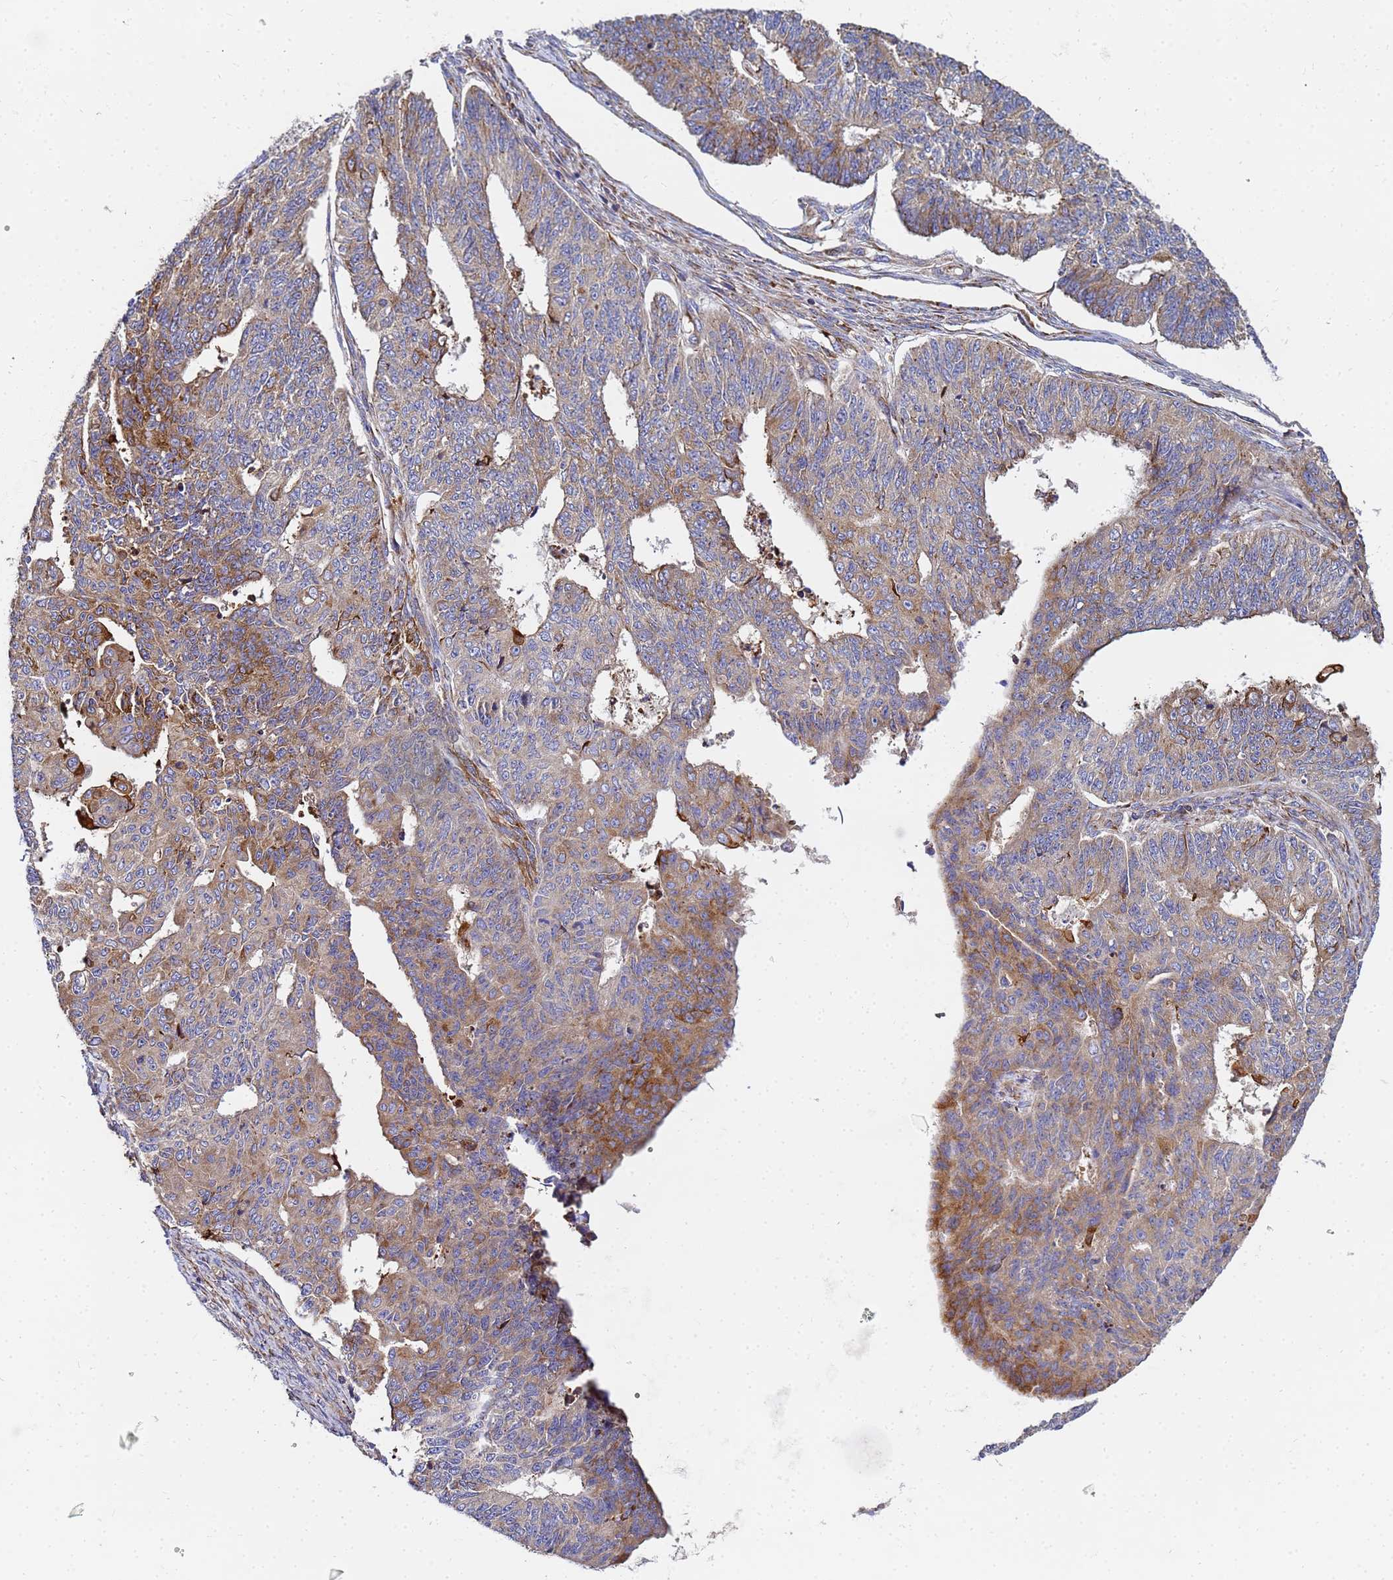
{"staining": {"intensity": "moderate", "quantity": "25%-75%", "location": "cytoplasmic/membranous"}, "tissue": "endometrial cancer", "cell_type": "Tumor cells", "image_type": "cancer", "snomed": [{"axis": "morphology", "description": "Adenocarcinoma, NOS"}, {"axis": "topography", "description": "Endometrium"}], "caption": "About 25%-75% of tumor cells in human endometrial cancer (adenocarcinoma) exhibit moderate cytoplasmic/membranous protein positivity as visualized by brown immunohistochemical staining.", "gene": "POM121", "patient": {"sex": "female", "age": 32}}